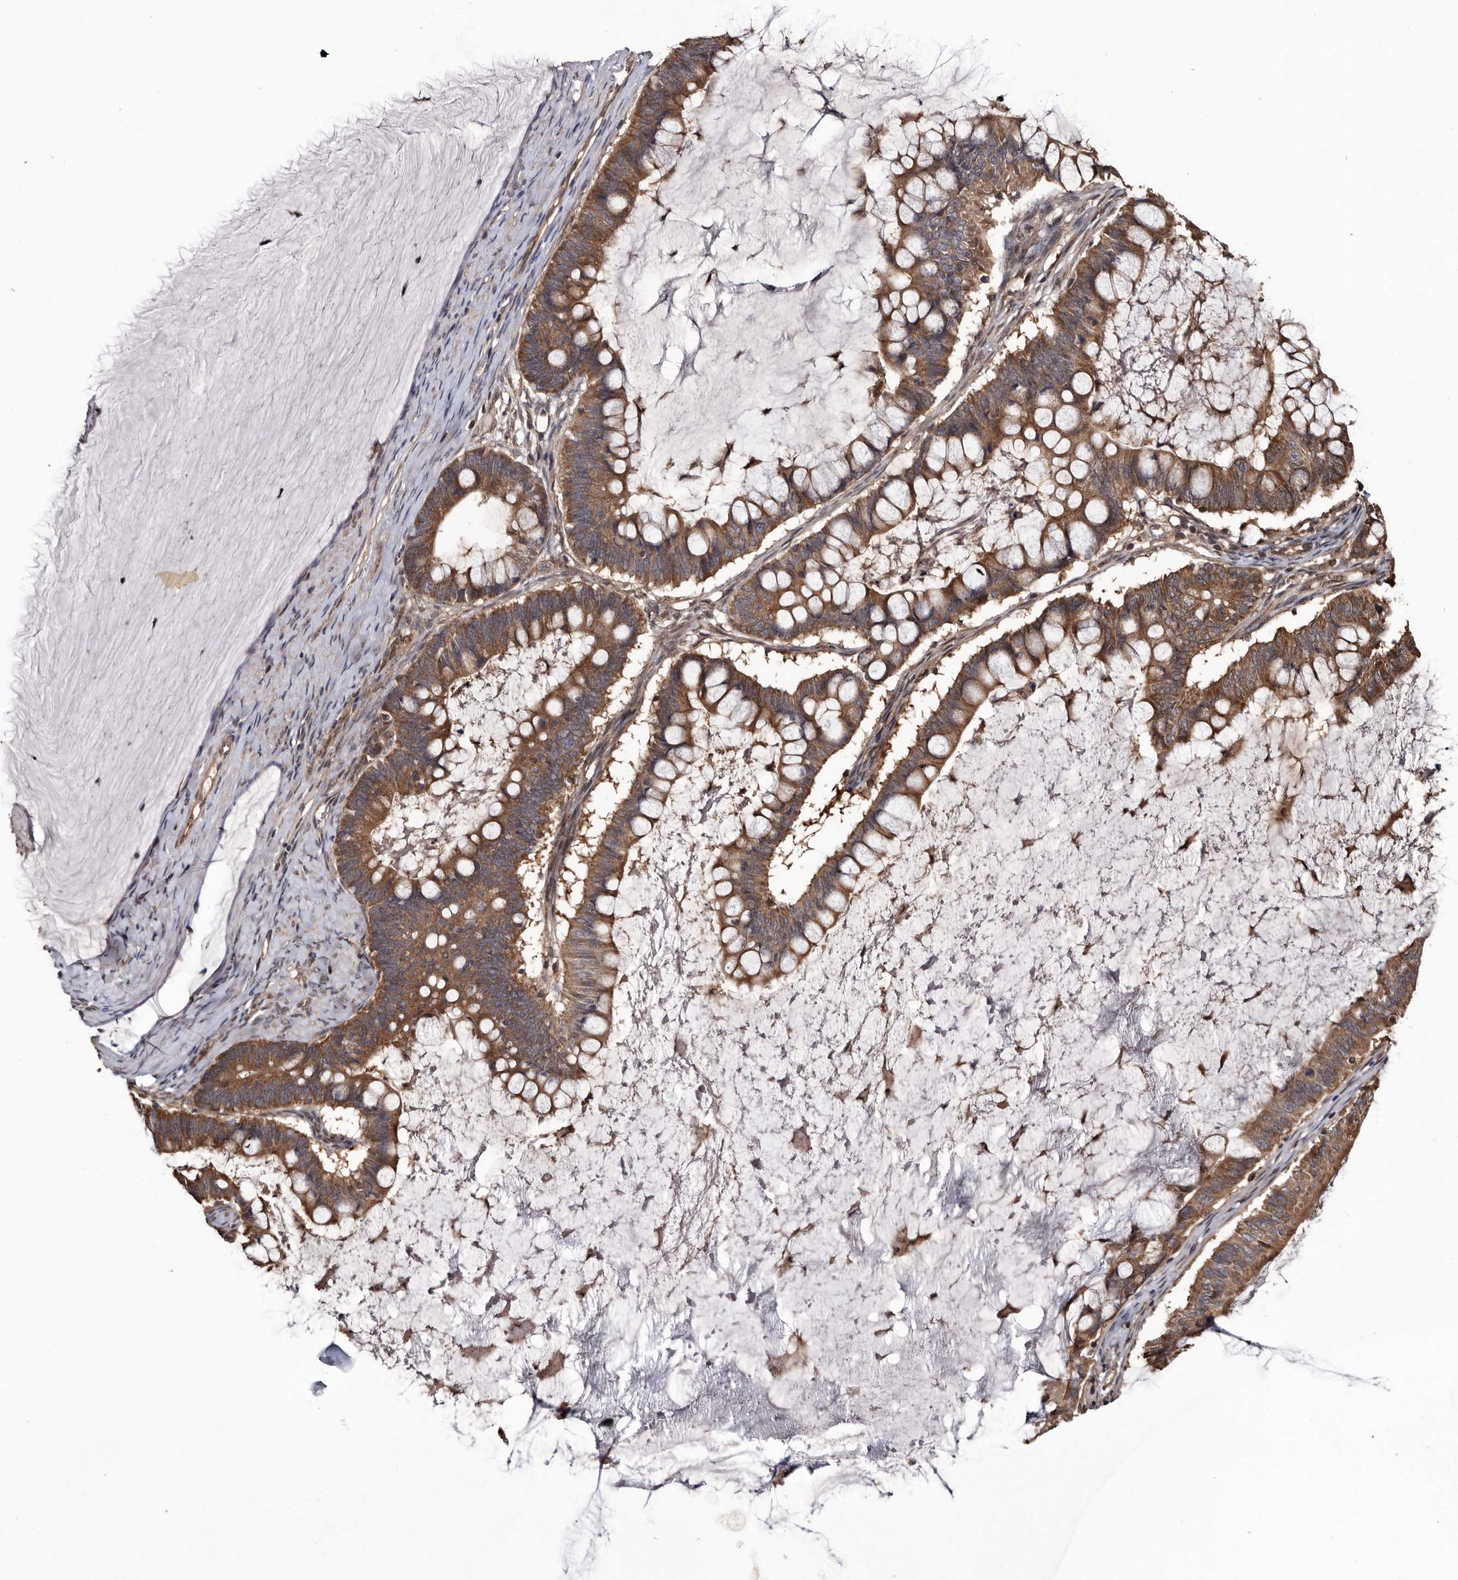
{"staining": {"intensity": "moderate", "quantity": ">75%", "location": "cytoplasmic/membranous"}, "tissue": "ovarian cancer", "cell_type": "Tumor cells", "image_type": "cancer", "snomed": [{"axis": "morphology", "description": "Cystadenocarcinoma, mucinous, NOS"}, {"axis": "topography", "description": "Ovary"}], "caption": "IHC histopathology image of human mucinous cystadenocarcinoma (ovarian) stained for a protein (brown), which displays medium levels of moderate cytoplasmic/membranous positivity in approximately >75% of tumor cells.", "gene": "TTI2", "patient": {"sex": "female", "age": 61}}